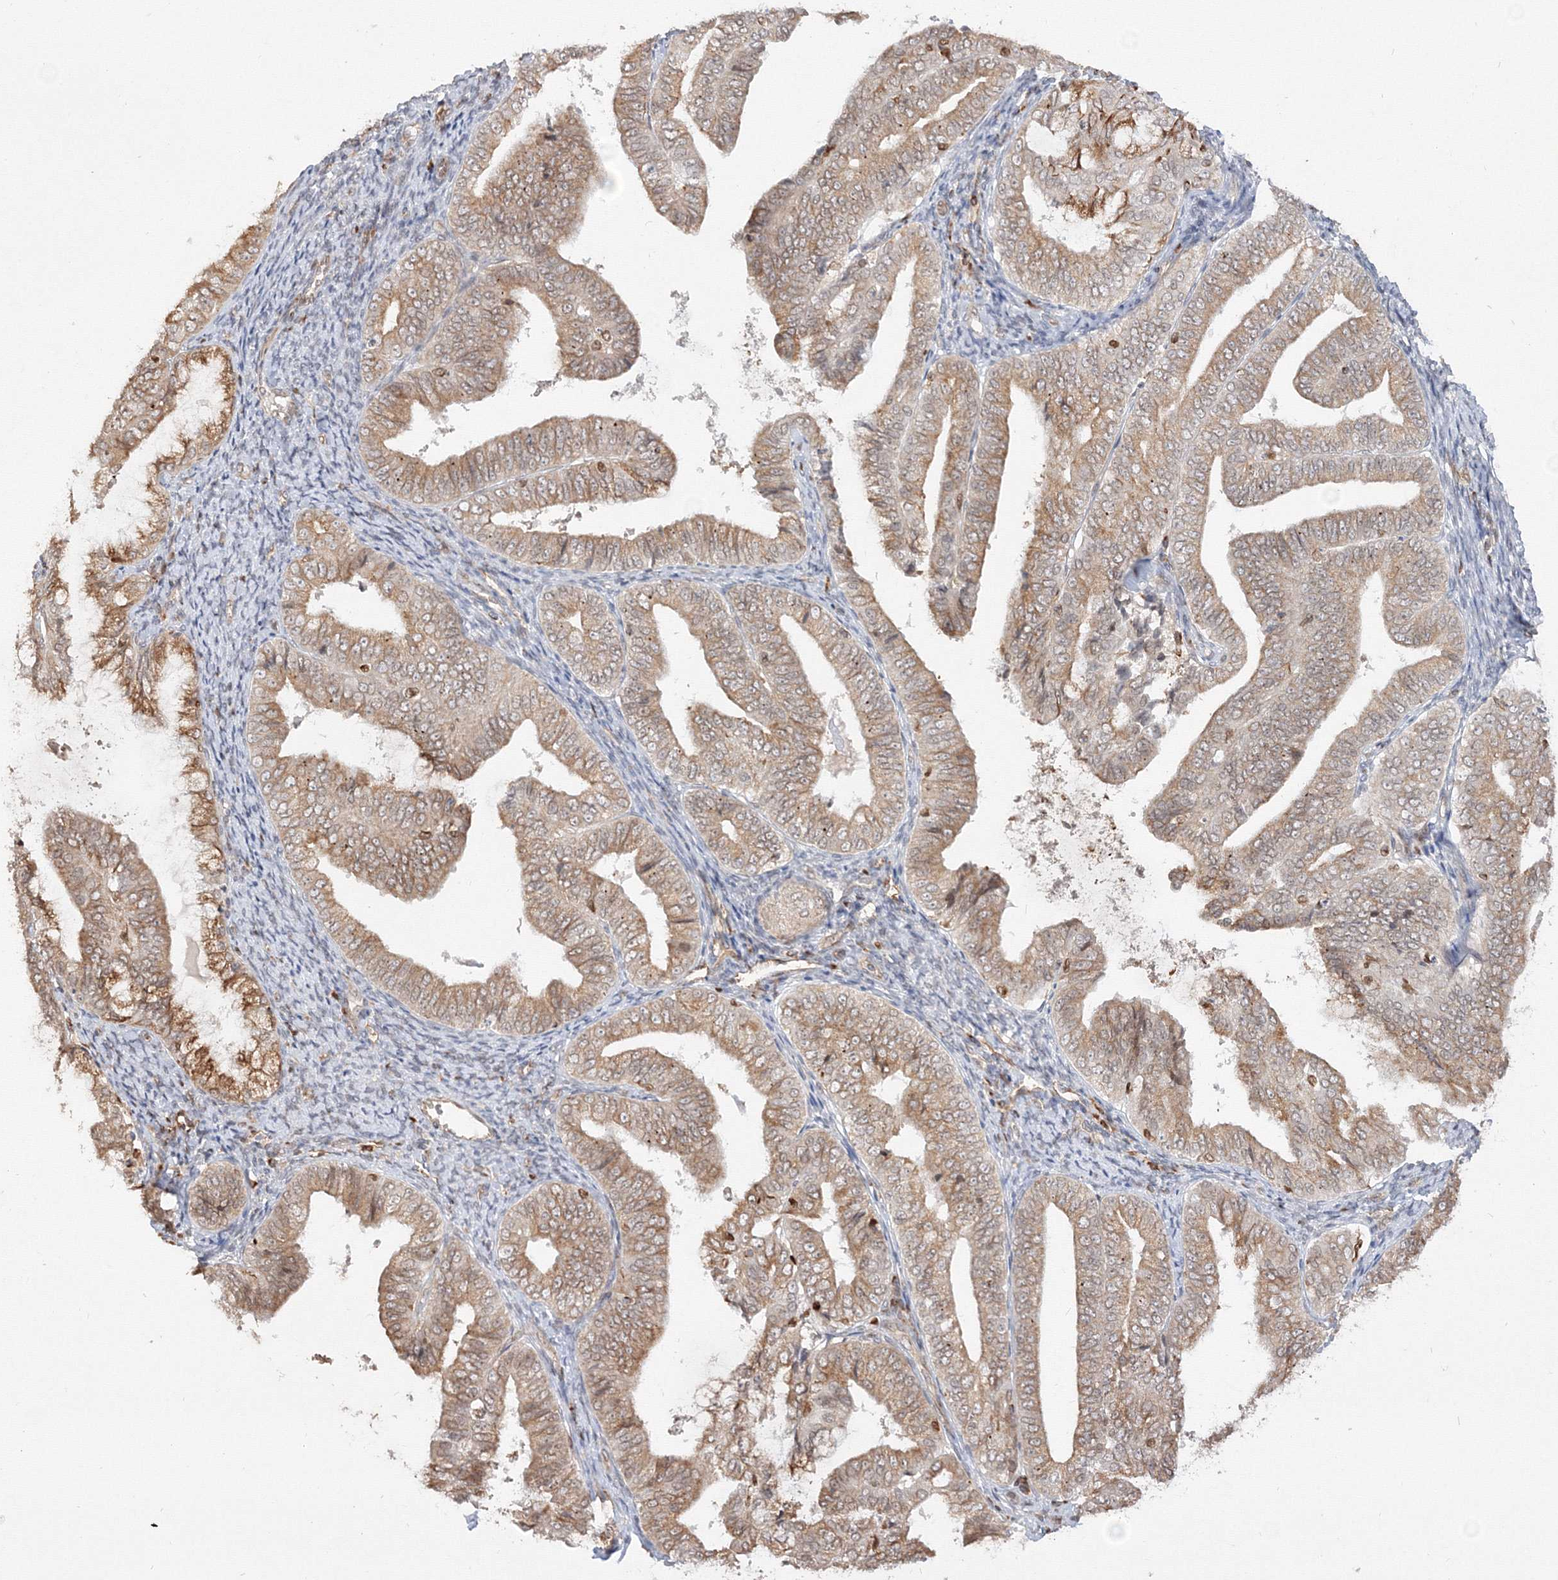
{"staining": {"intensity": "moderate", "quantity": ">75%", "location": "cytoplasmic/membranous"}, "tissue": "endometrial cancer", "cell_type": "Tumor cells", "image_type": "cancer", "snomed": [{"axis": "morphology", "description": "Adenocarcinoma, NOS"}, {"axis": "topography", "description": "Endometrium"}], "caption": "Adenocarcinoma (endometrial) tissue reveals moderate cytoplasmic/membranous positivity in approximately >75% of tumor cells", "gene": "TMEM50B", "patient": {"sex": "female", "age": 63}}